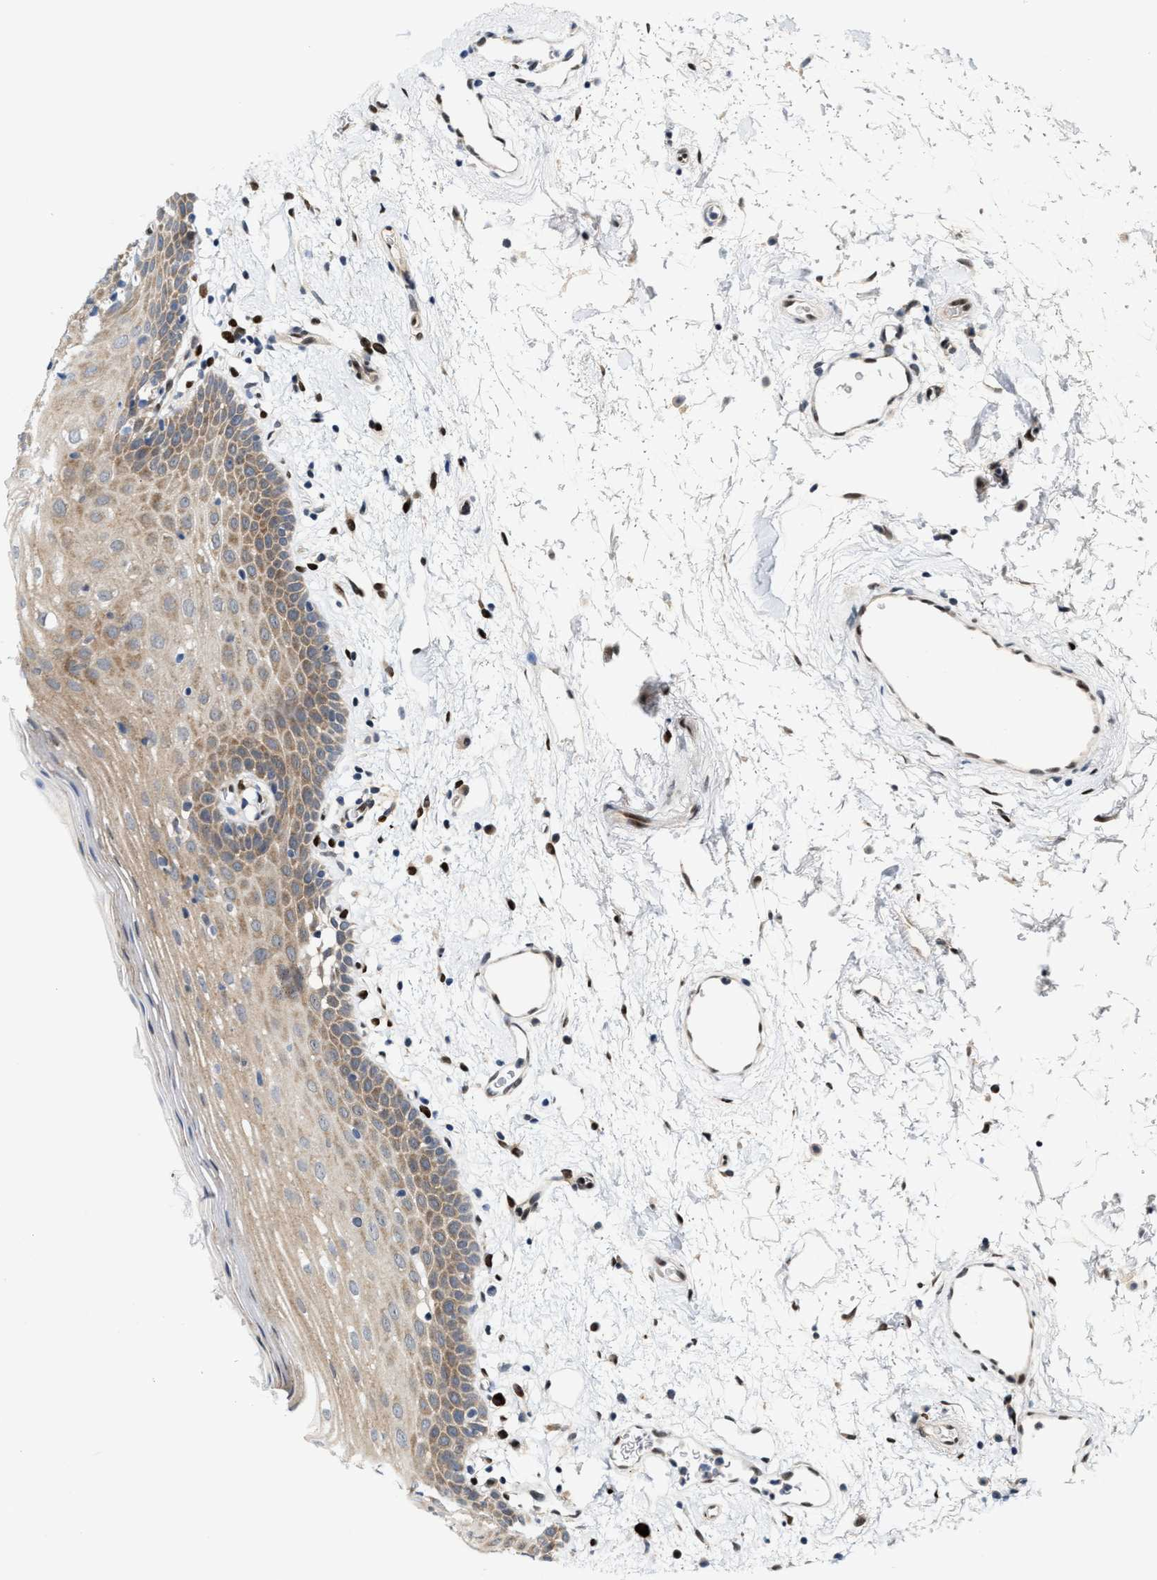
{"staining": {"intensity": "moderate", "quantity": ">75%", "location": "cytoplasmic/membranous"}, "tissue": "oral mucosa", "cell_type": "Squamous epithelial cells", "image_type": "normal", "snomed": [{"axis": "morphology", "description": "Normal tissue, NOS"}, {"axis": "topography", "description": "Oral tissue"}], "caption": "IHC (DAB) staining of unremarkable human oral mucosa exhibits moderate cytoplasmic/membranous protein expression in approximately >75% of squamous epithelial cells. (brown staining indicates protein expression, while blue staining denotes nuclei).", "gene": "TCF4", "patient": {"sex": "male", "age": 66}}